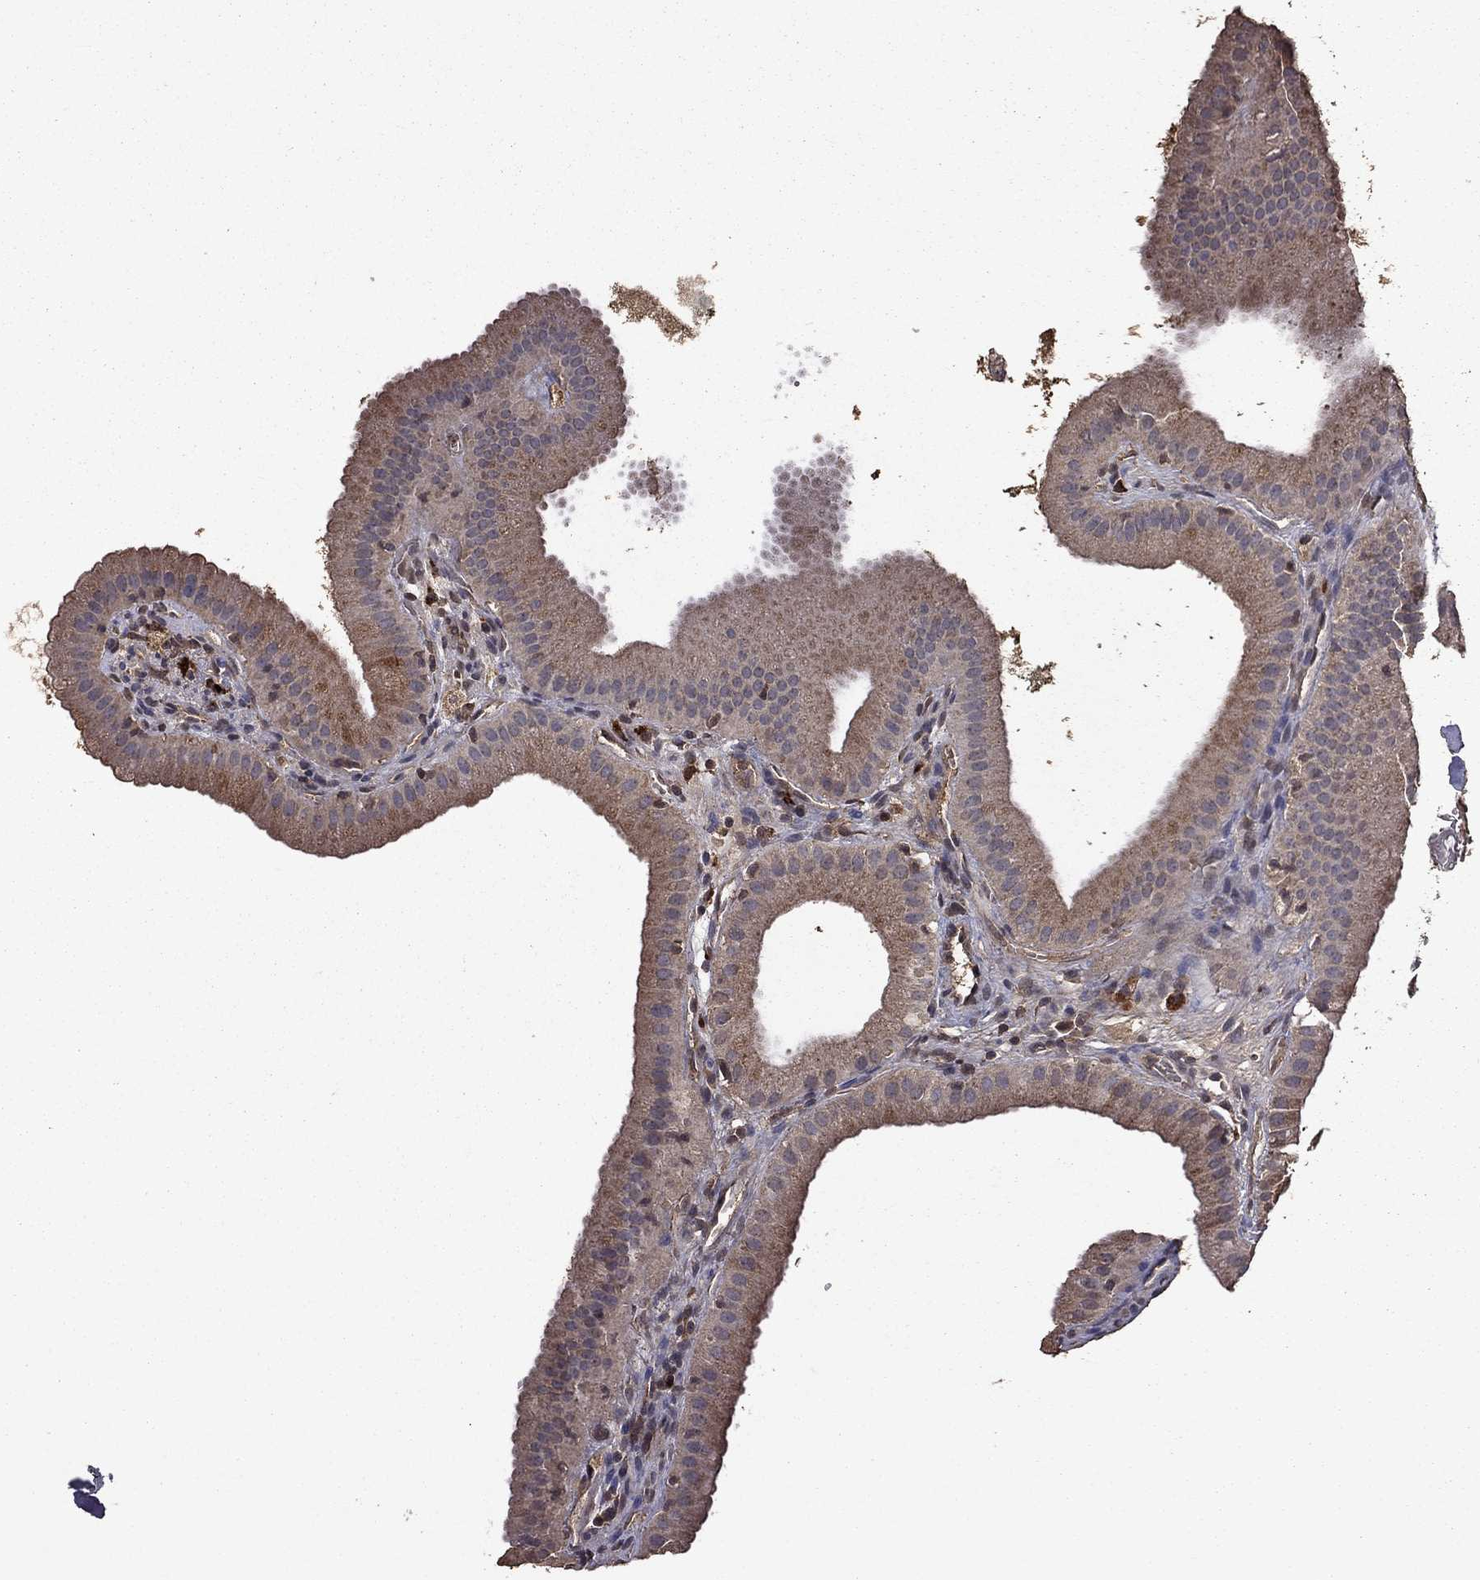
{"staining": {"intensity": "moderate", "quantity": "25%-75%", "location": "cytoplasmic/membranous"}, "tissue": "gallbladder", "cell_type": "Glandular cells", "image_type": "normal", "snomed": [{"axis": "morphology", "description": "Normal tissue, NOS"}, {"axis": "topography", "description": "Gallbladder"}], "caption": "A photomicrograph of human gallbladder stained for a protein exhibits moderate cytoplasmic/membranous brown staining in glandular cells. Using DAB (brown) and hematoxylin (blue) stains, captured at high magnification using brightfield microscopy.", "gene": "SERPINA5", "patient": {"sex": "male", "age": 67}}